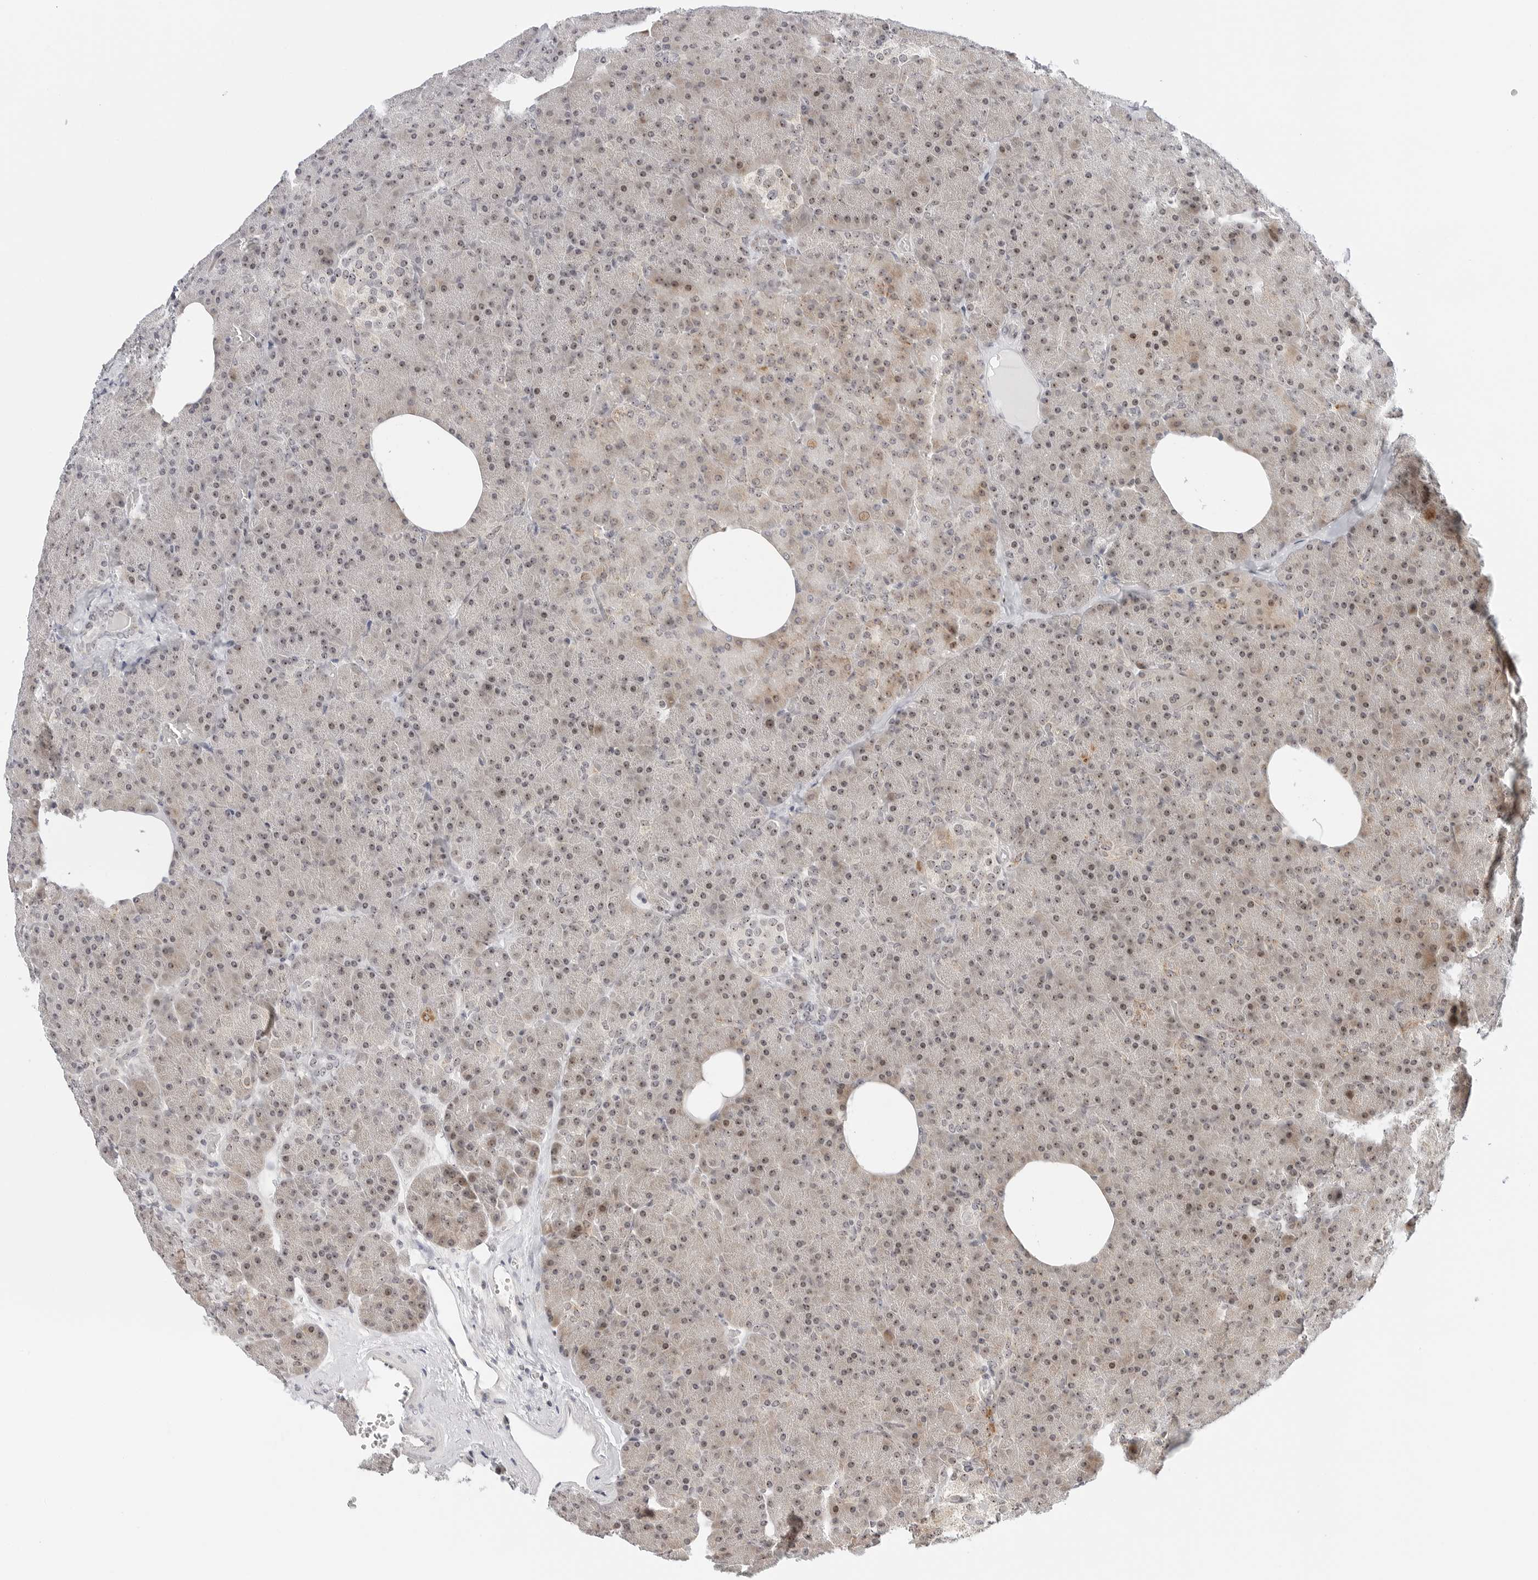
{"staining": {"intensity": "weak", "quantity": "25%-75%", "location": "cytoplasmic/membranous,nuclear"}, "tissue": "pancreas", "cell_type": "Exocrine glandular cells", "image_type": "normal", "snomed": [{"axis": "morphology", "description": "Normal tissue, NOS"}, {"axis": "morphology", "description": "Carcinoid, malignant, NOS"}, {"axis": "topography", "description": "Pancreas"}], "caption": "About 25%-75% of exocrine glandular cells in normal pancreas demonstrate weak cytoplasmic/membranous,nuclear protein staining as visualized by brown immunohistochemical staining.", "gene": "RIMKLA", "patient": {"sex": "female", "age": 35}}